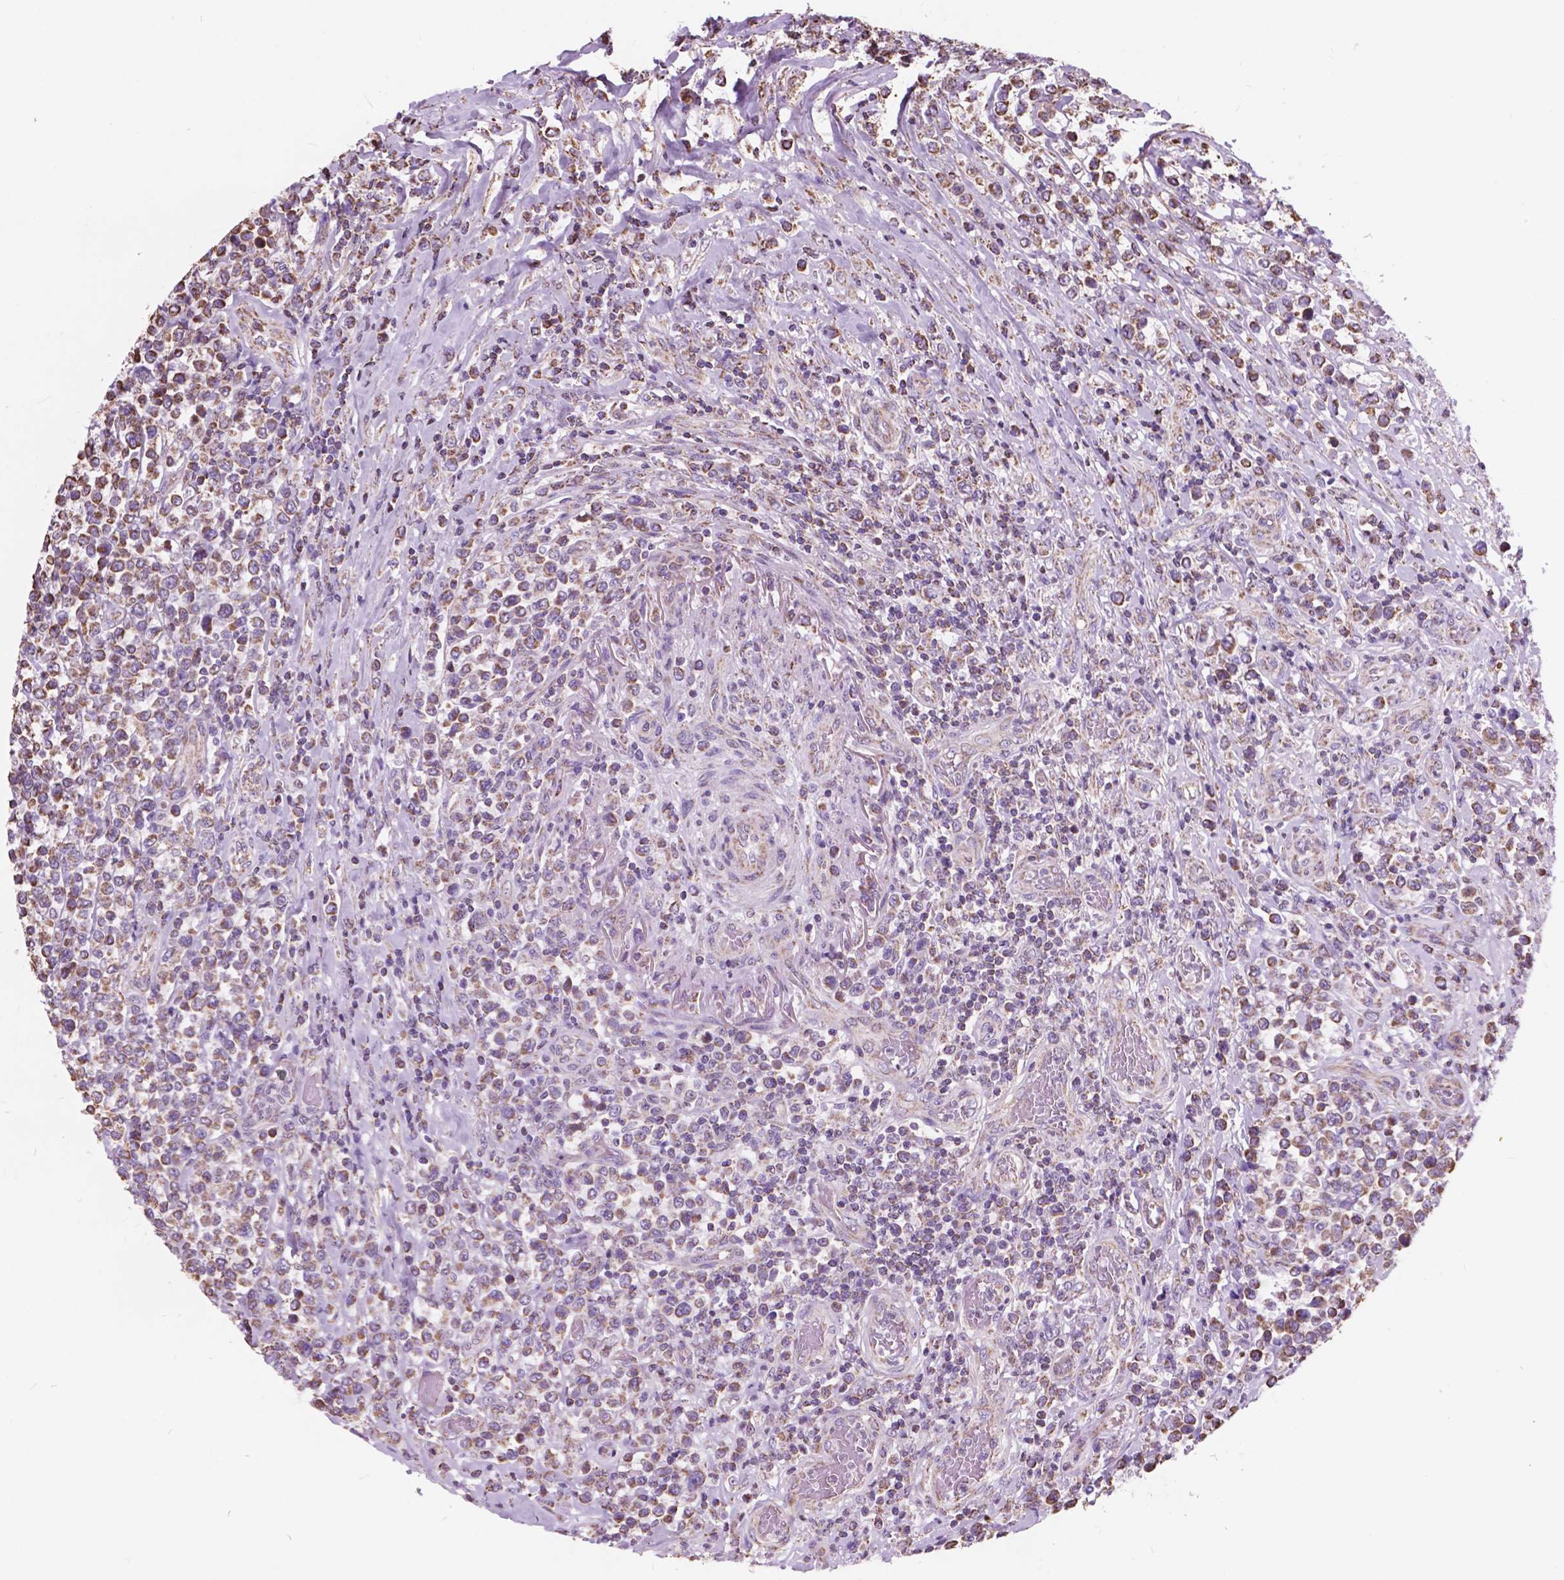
{"staining": {"intensity": "moderate", "quantity": "25%-75%", "location": "cytoplasmic/membranous"}, "tissue": "lymphoma", "cell_type": "Tumor cells", "image_type": "cancer", "snomed": [{"axis": "morphology", "description": "Malignant lymphoma, non-Hodgkin's type, High grade"}, {"axis": "topography", "description": "Soft tissue"}], "caption": "This is an image of IHC staining of high-grade malignant lymphoma, non-Hodgkin's type, which shows moderate staining in the cytoplasmic/membranous of tumor cells.", "gene": "SCOC", "patient": {"sex": "female", "age": 56}}